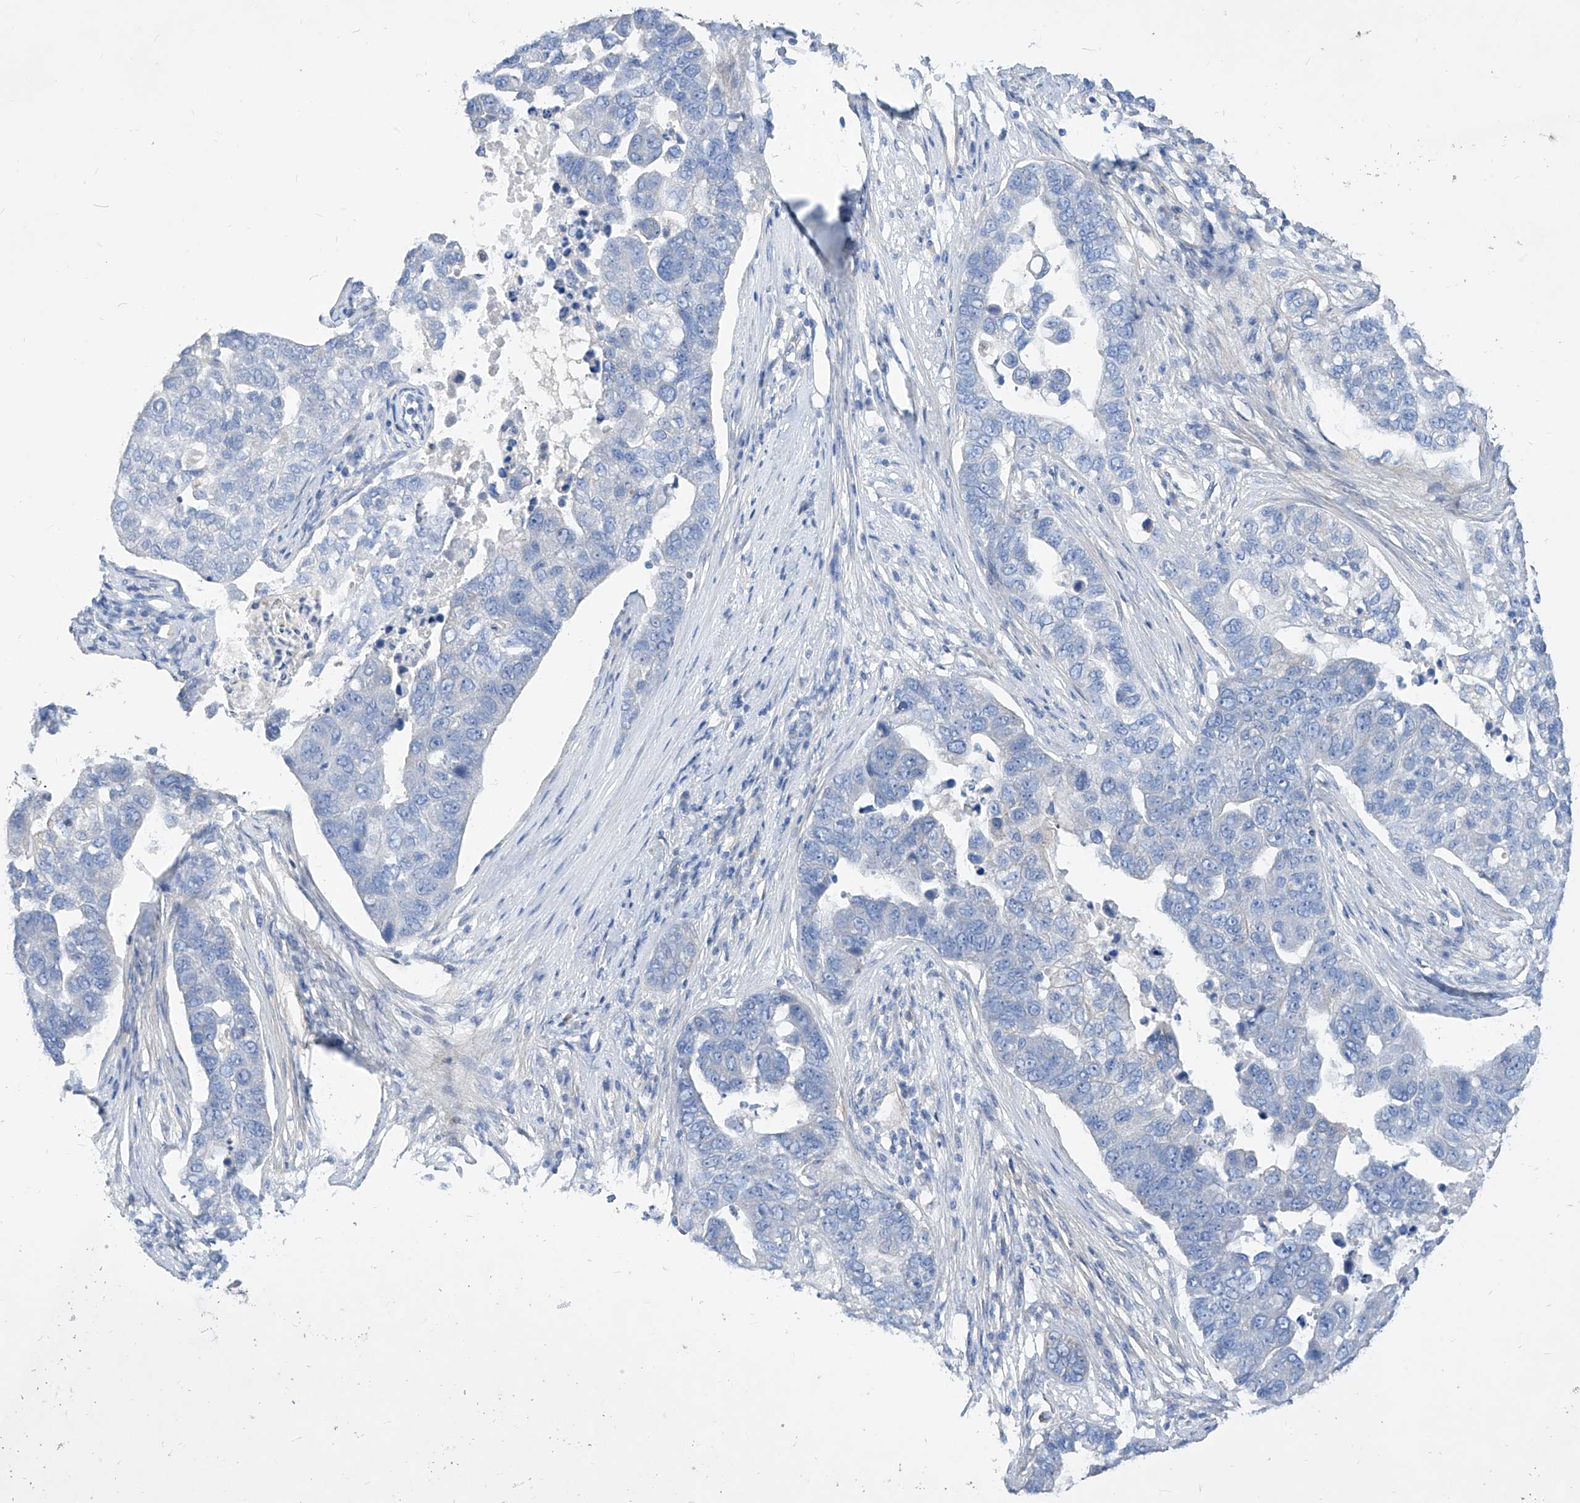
{"staining": {"intensity": "negative", "quantity": "none", "location": "none"}, "tissue": "pancreatic cancer", "cell_type": "Tumor cells", "image_type": "cancer", "snomed": [{"axis": "morphology", "description": "Adenocarcinoma, NOS"}, {"axis": "topography", "description": "Pancreas"}], "caption": "The image shows no staining of tumor cells in pancreatic cancer.", "gene": "SCGB2A1", "patient": {"sex": "female", "age": 61}}